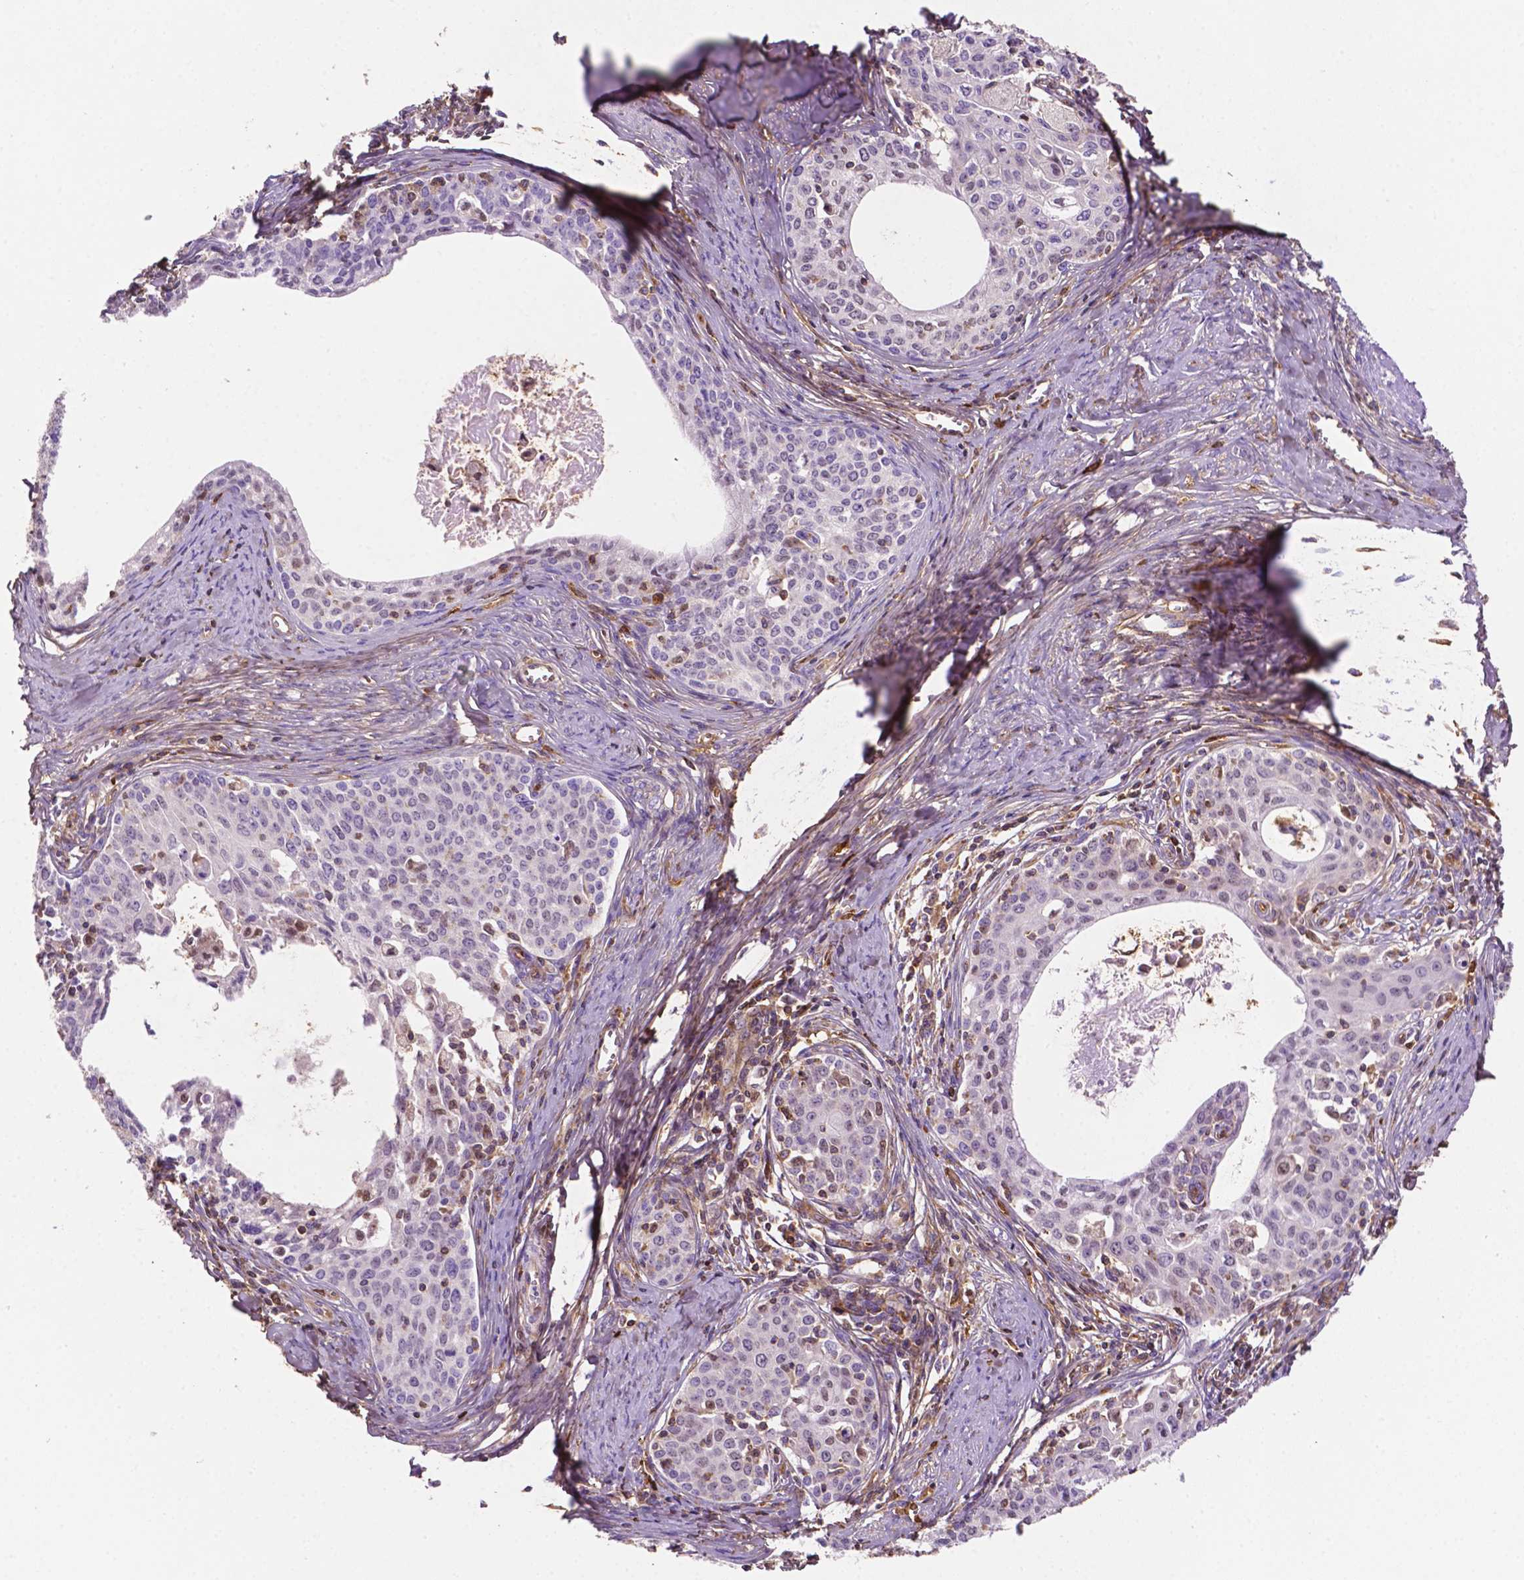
{"staining": {"intensity": "negative", "quantity": "none", "location": "none"}, "tissue": "cervical cancer", "cell_type": "Tumor cells", "image_type": "cancer", "snomed": [{"axis": "morphology", "description": "Squamous cell carcinoma, NOS"}, {"axis": "morphology", "description": "Adenocarcinoma, NOS"}, {"axis": "topography", "description": "Cervix"}], "caption": "This is a micrograph of immunohistochemistry staining of cervical cancer (squamous cell carcinoma), which shows no staining in tumor cells.", "gene": "DCN", "patient": {"sex": "female", "age": 52}}